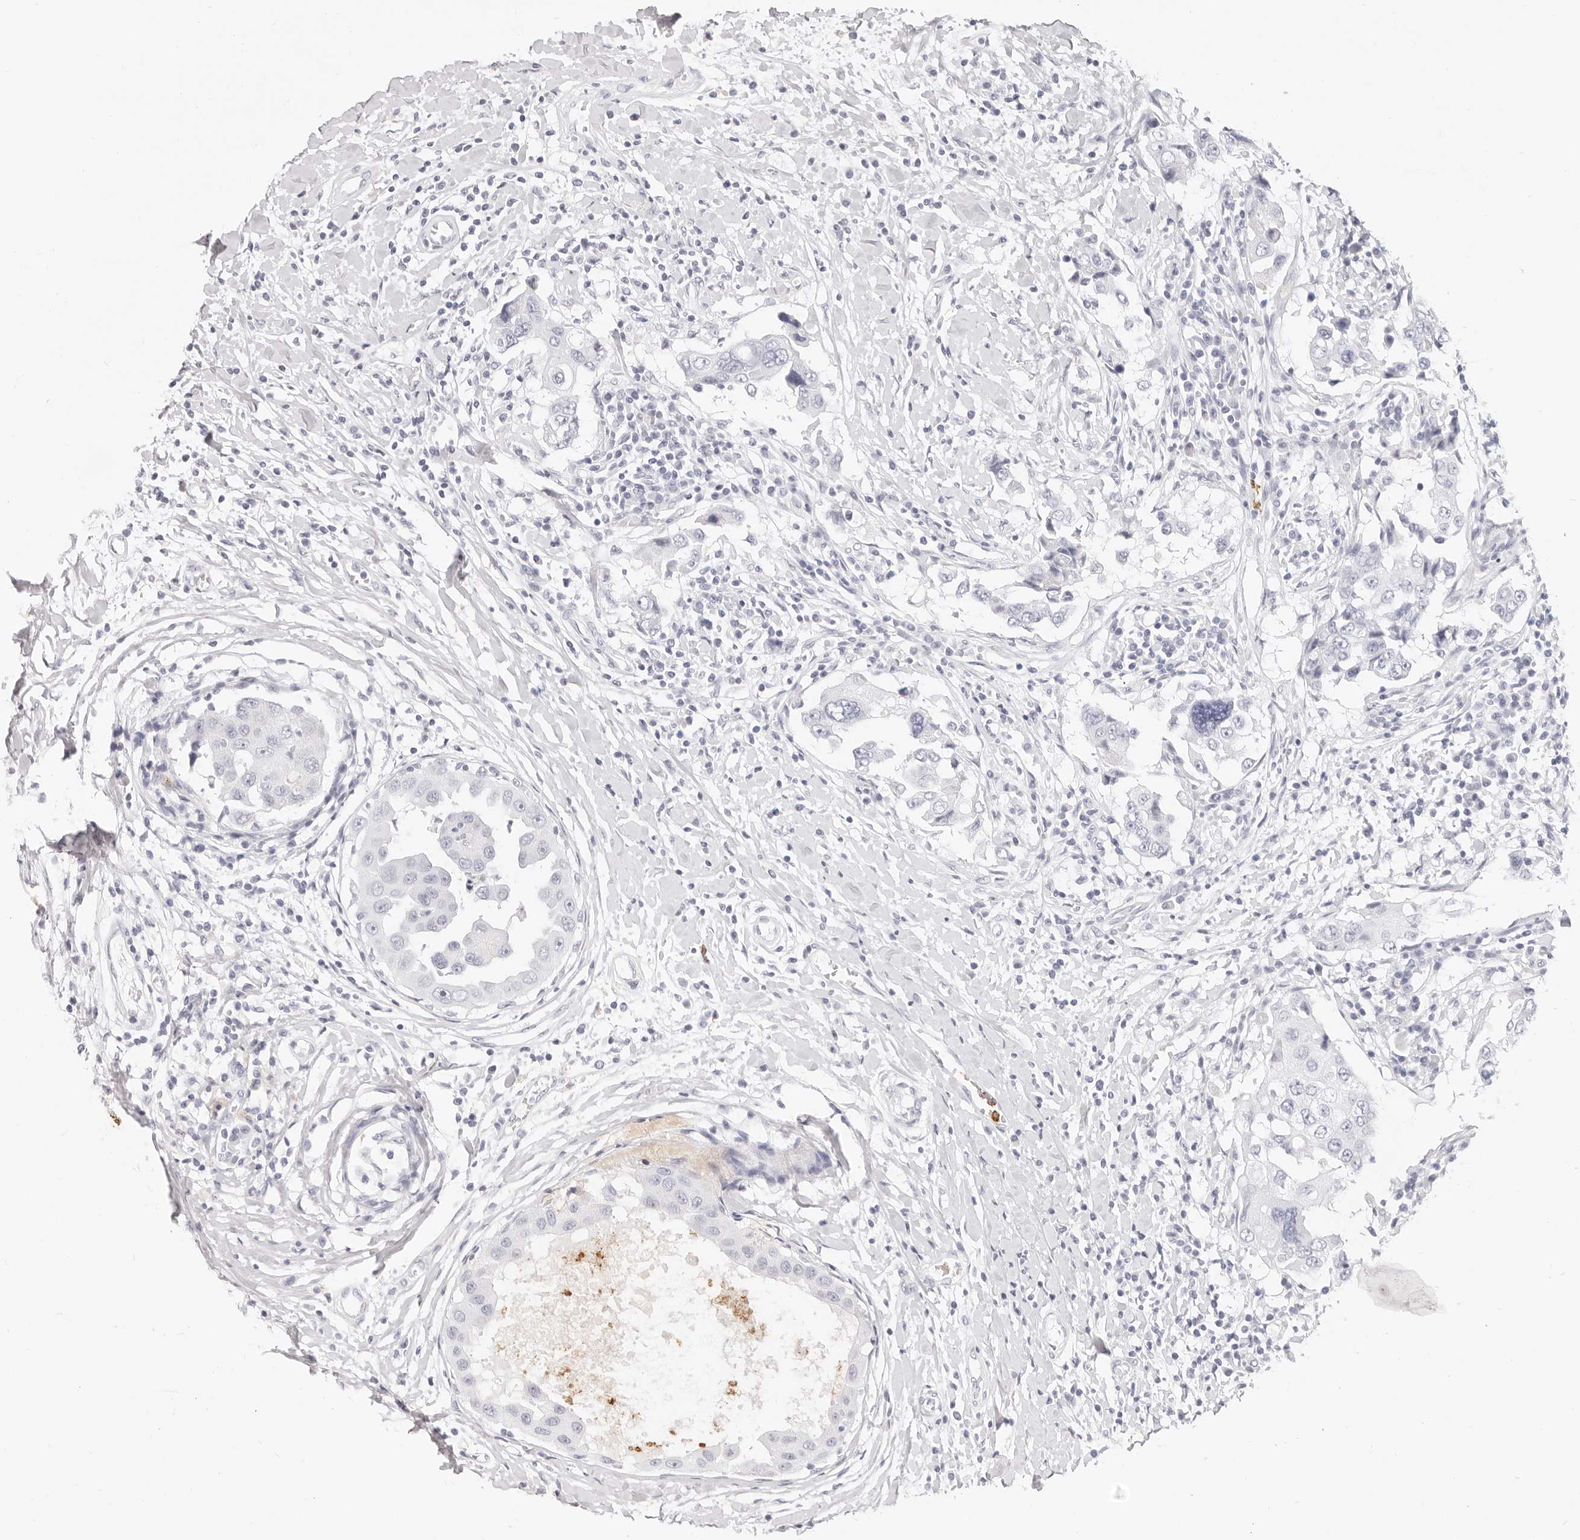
{"staining": {"intensity": "negative", "quantity": "none", "location": "none"}, "tissue": "breast cancer", "cell_type": "Tumor cells", "image_type": "cancer", "snomed": [{"axis": "morphology", "description": "Duct carcinoma"}, {"axis": "topography", "description": "Breast"}], "caption": "This is an immunohistochemistry micrograph of human invasive ductal carcinoma (breast). There is no staining in tumor cells.", "gene": "CAMP", "patient": {"sex": "female", "age": 27}}